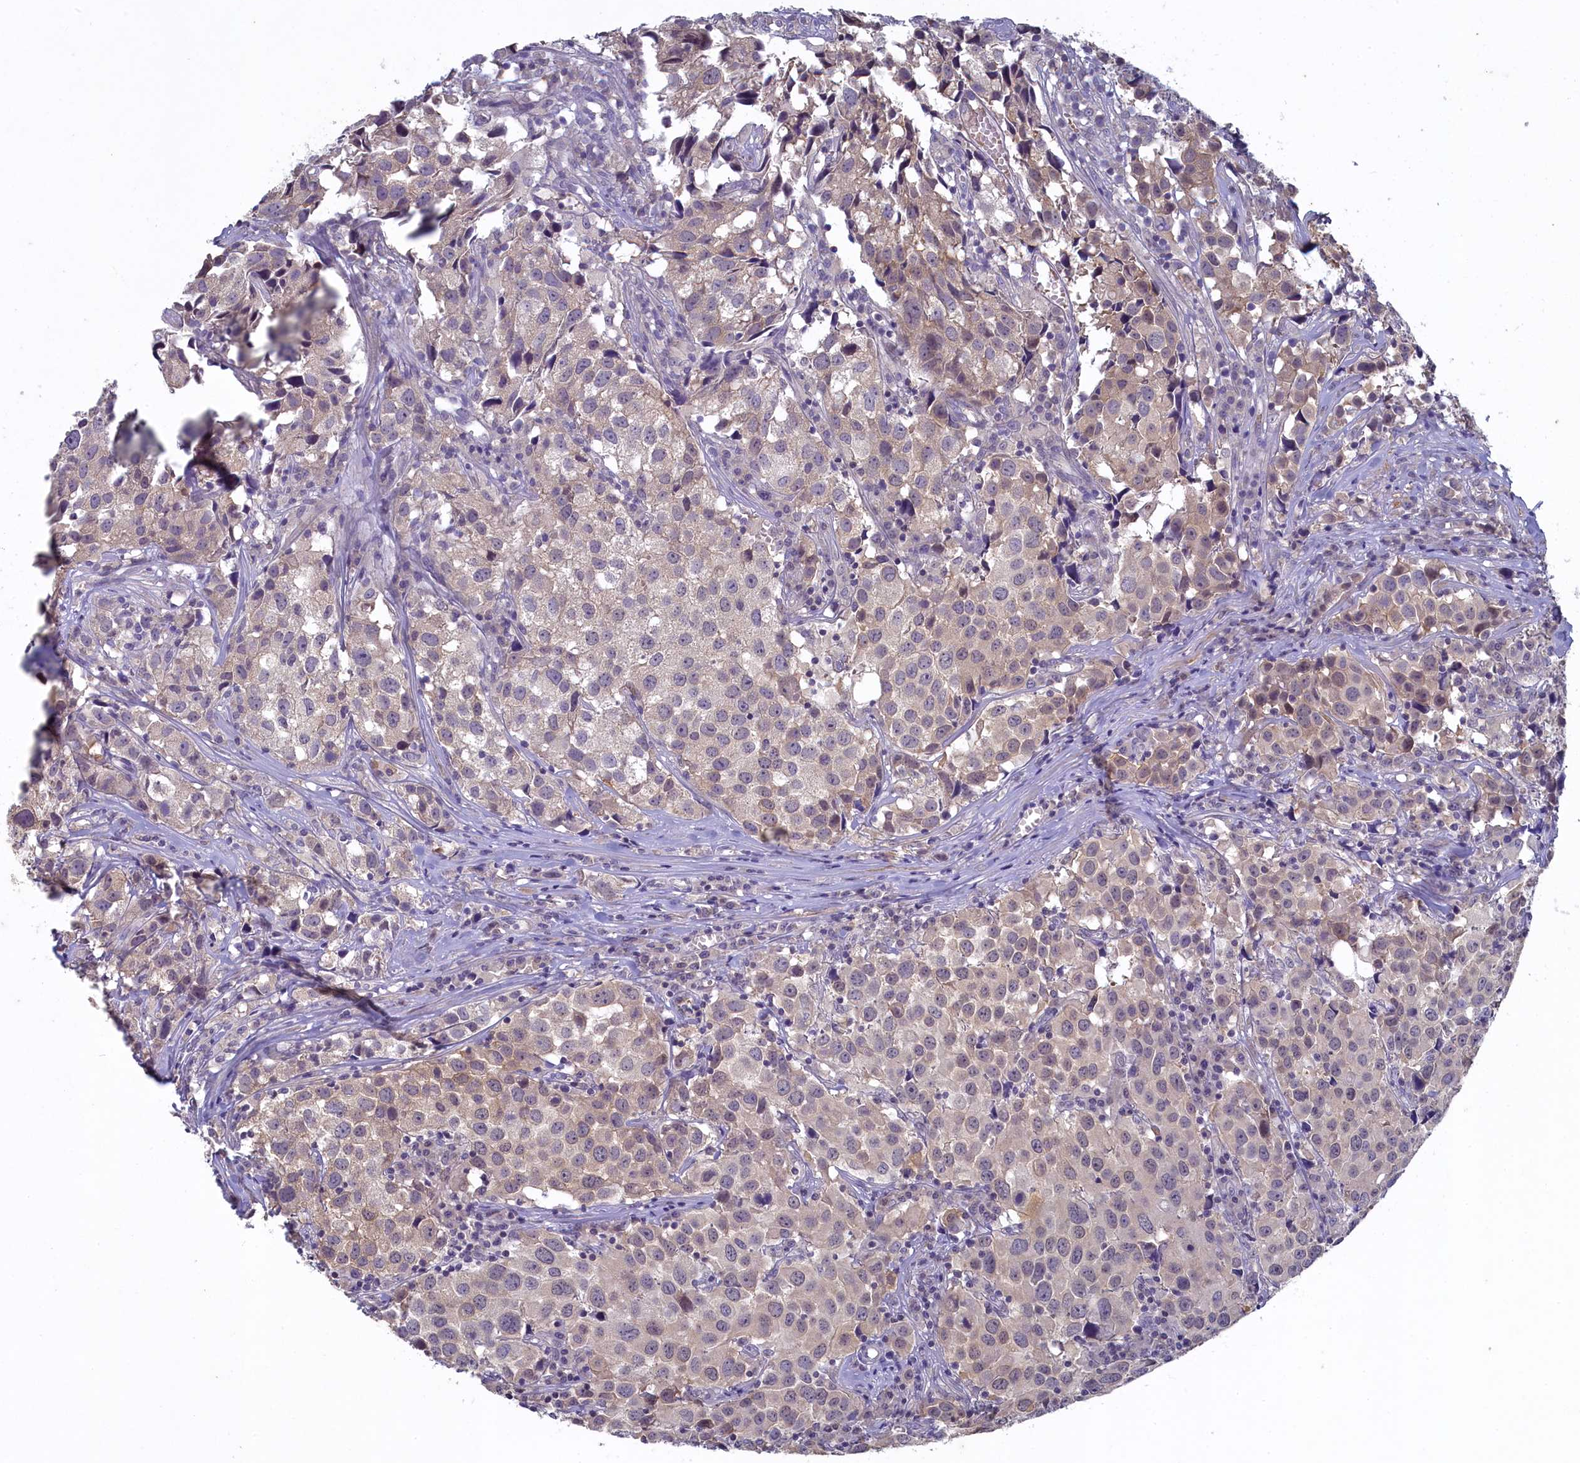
{"staining": {"intensity": "weak", "quantity": "<25%", "location": "cytoplasmic/membranous,nuclear"}, "tissue": "urothelial cancer", "cell_type": "Tumor cells", "image_type": "cancer", "snomed": [{"axis": "morphology", "description": "Urothelial carcinoma, High grade"}, {"axis": "topography", "description": "Urinary bladder"}], "caption": "A histopathology image of human urothelial carcinoma (high-grade) is negative for staining in tumor cells. (DAB IHC, high magnification).", "gene": "UCHL3", "patient": {"sex": "female", "age": 75}}